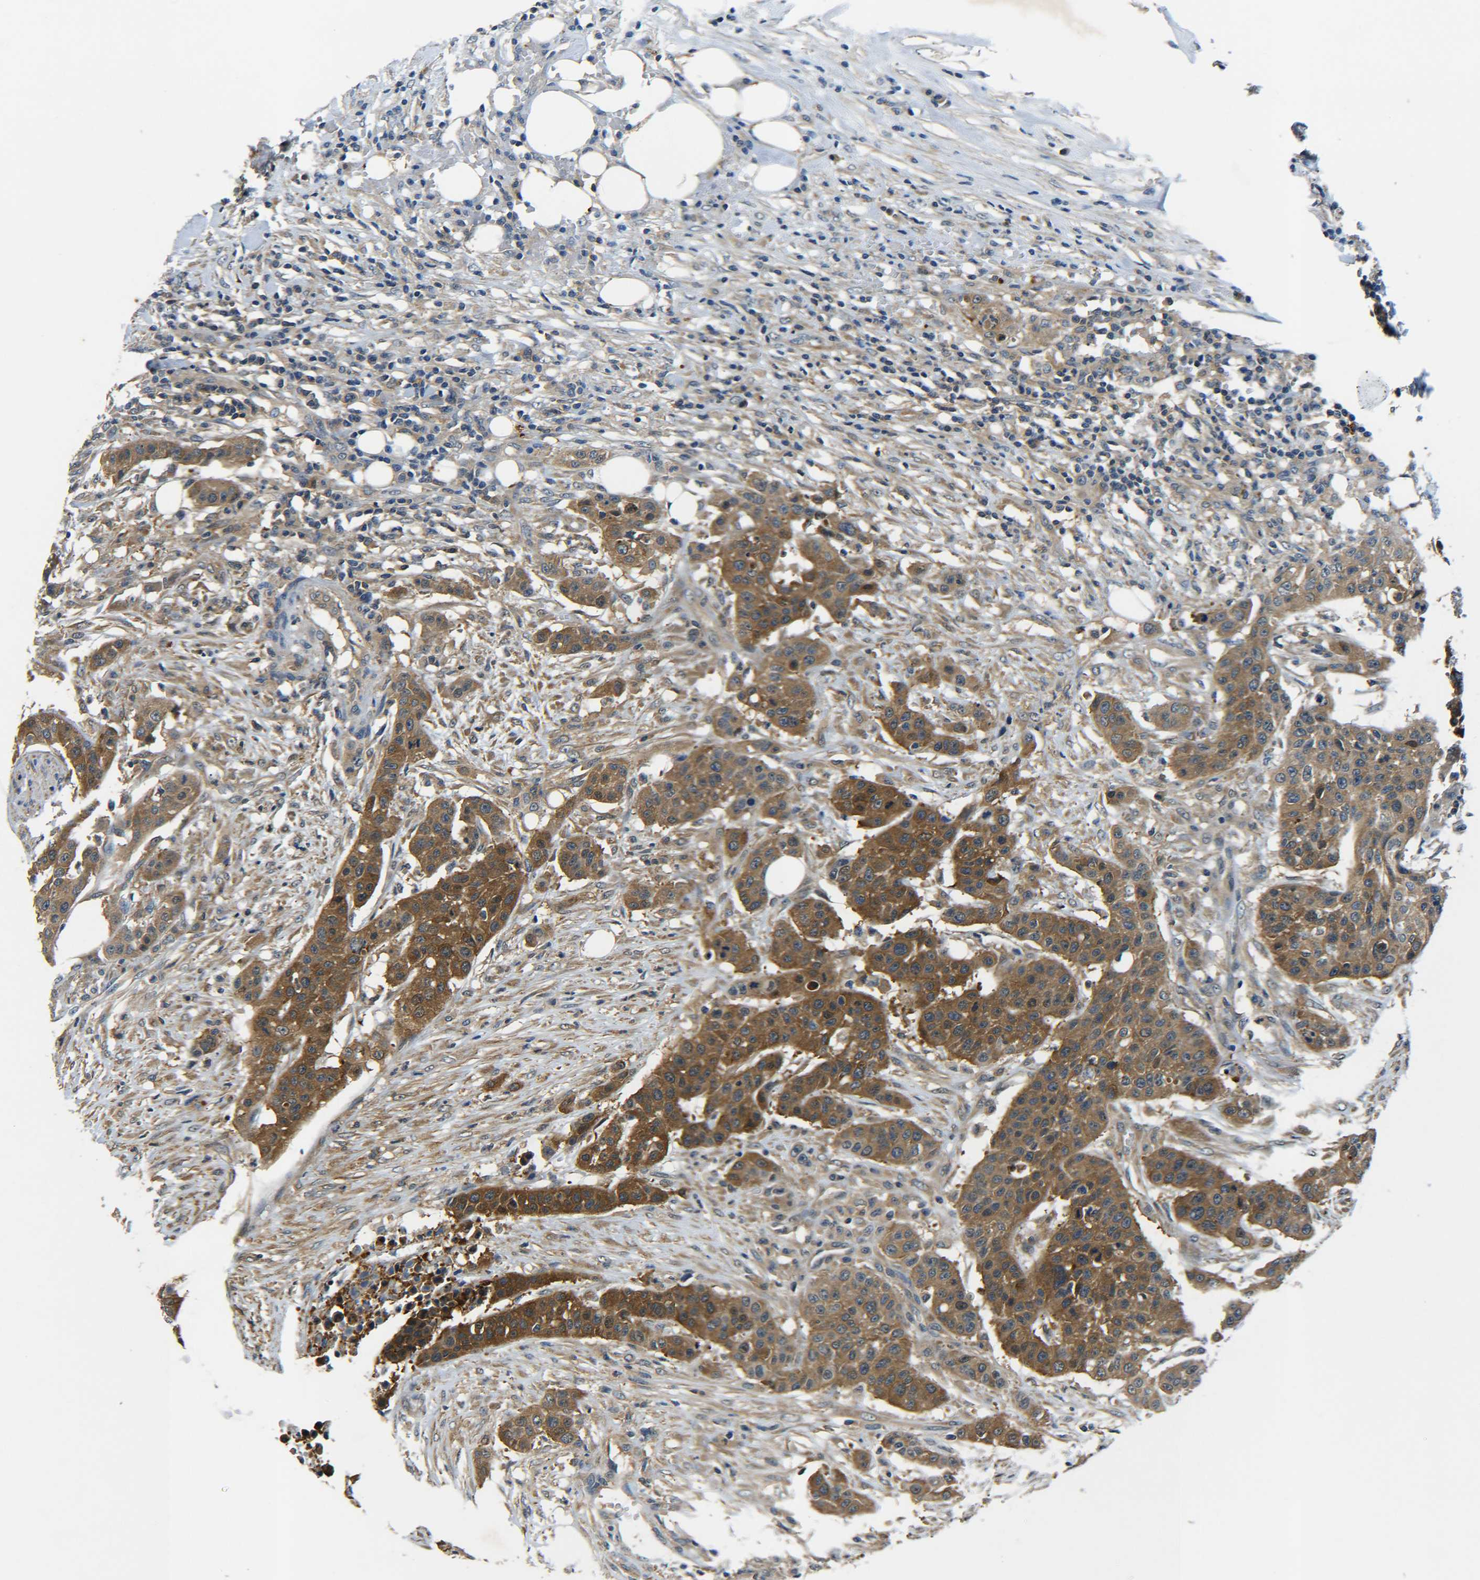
{"staining": {"intensity": "strong", "quantity": ">75%", "location": "cytoplasmic/membranous"}, "tissue": "urothelial cancer", "cell_type": "Tumor cells", "image_type": "cancer", "snomed": [{"axis": "morphology", "description": "Urothelial carcinoma, High grade"}, {"axis": "topography", "description": "Urinary bladder"}], "caption": "Immunohistochemistry micrograph of neoplastic tissue: urothelial carcinoma (high-grade) stained using immunohistochemistry (IHC) displays high levels of strong protein expression localized specifically in the cytoplasmic/membranous of tumor cells, appearing as a cytoplasmic/membranous brown color.", "gene": "PREB", "patient": {"sex": "male", "age": 74}}